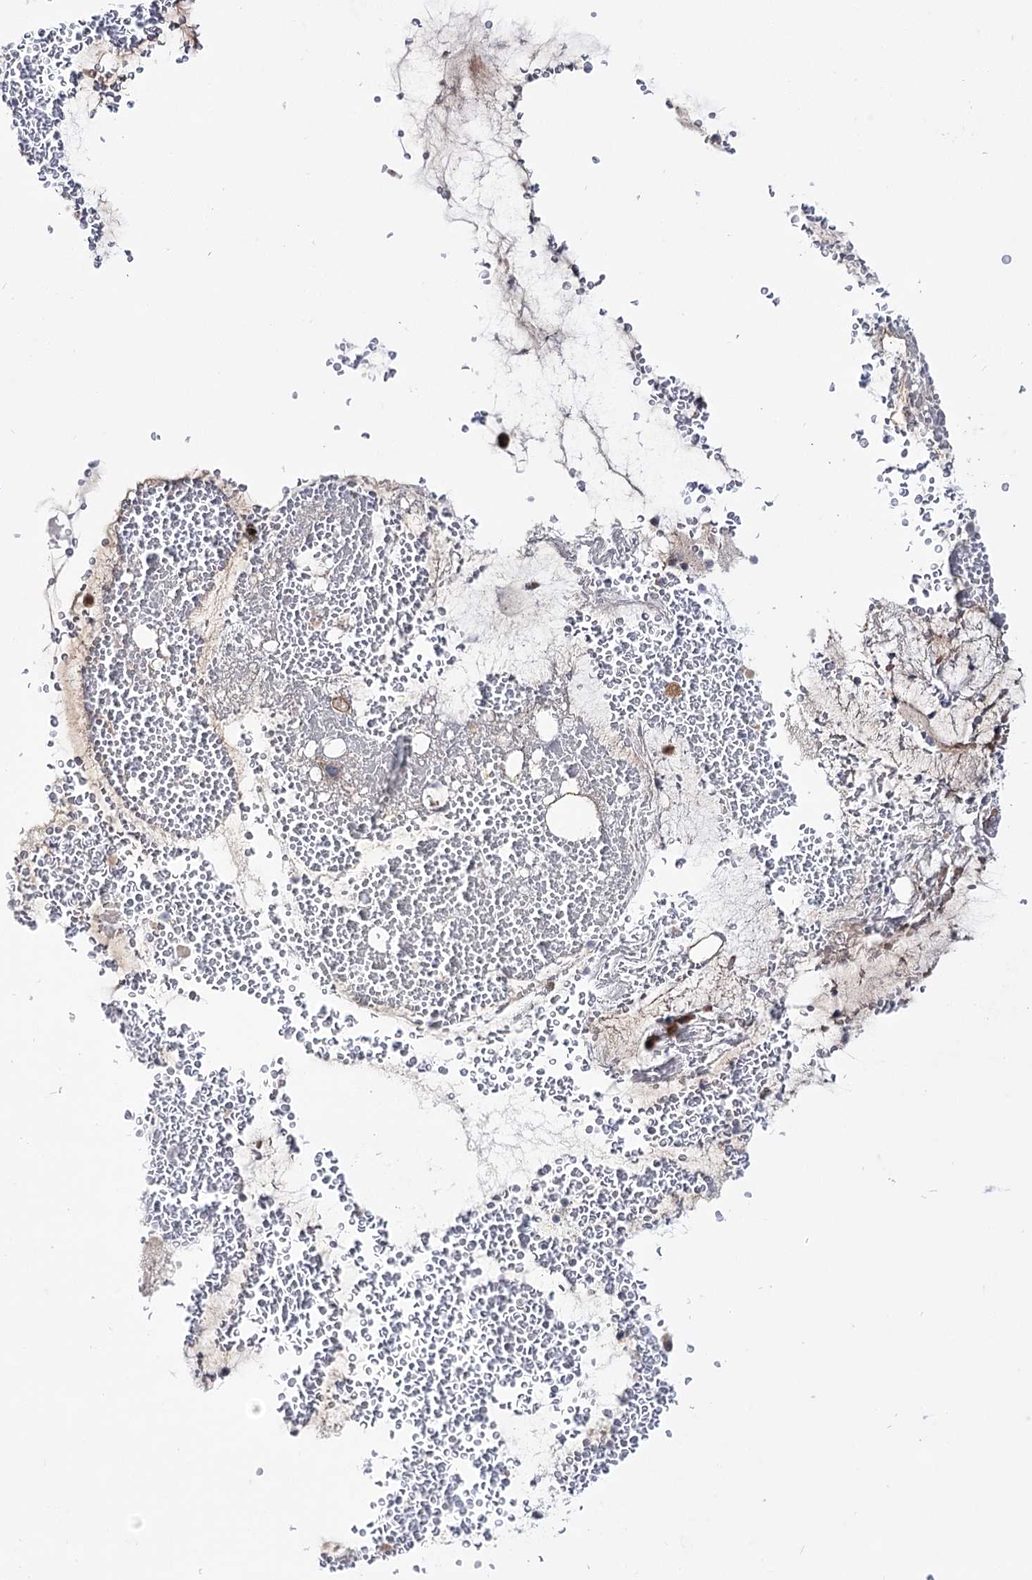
{"staining": {"intensity": "moderate", "quantity": ">75%", "location": "cytoplasmic/membranous"}, "tissue": "bronchus", "cell_type": "Respiratory epithelial cells", "image_type": "normal", "snomed": [{"axis": "morphology", "description": "Normal tissue, NOS"}, {"axis": "morphology", "description": "Squamous cell carcinoma, NOS"}, {"axis": "topography", "description": "Lymph node"}, {"axis": "topography", "description": "Bronchus"}, {"axis": "topography", "description": "Lung"}], "caption": "Moderate cytoplasmic/membranous expression for a protein is seen in approximately >75% of respiratory epithelial cells of normal bronchus using IHC.", "gene": "ARHGAP32", "patient": {"sex": "male", "age": 66}}